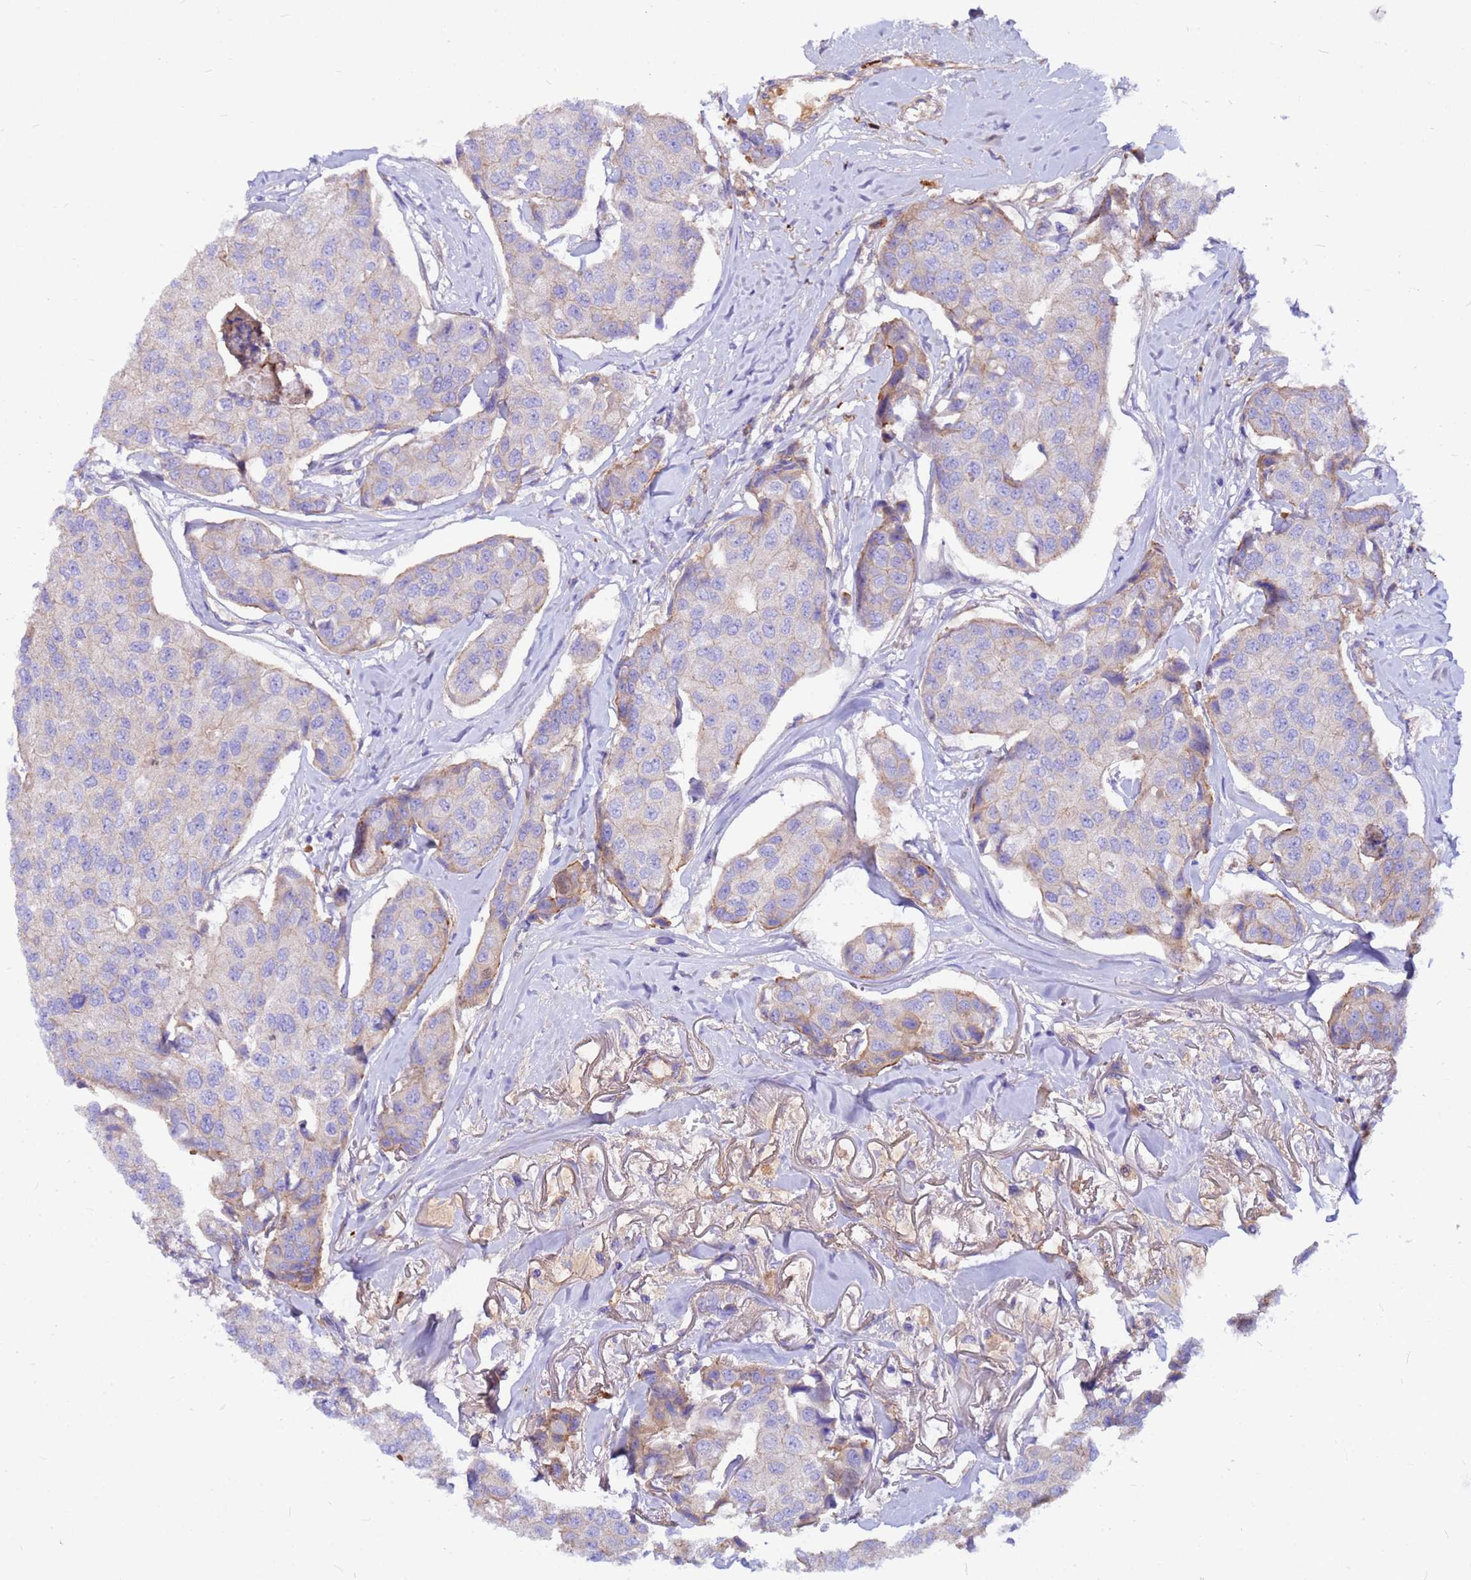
{"staining": {"intensity": "weak", "quantity": "<25%", "location": "cytoplasmic/membranous"}, "tissue": "breast cancer", "cell_type": "Tumor cells", "image_type": "cancer", "snomed": [{"axis": "morphology", "description": "Duct carcinoma"}, {"axis": "topography", "description": "Breast"}], "caption": "Tumor cells are negative for brown protein staining in breast cancer (intraductal carcinoma).", "gene": "CRHBP", "patient": {"sex": "female", "age": 80}}